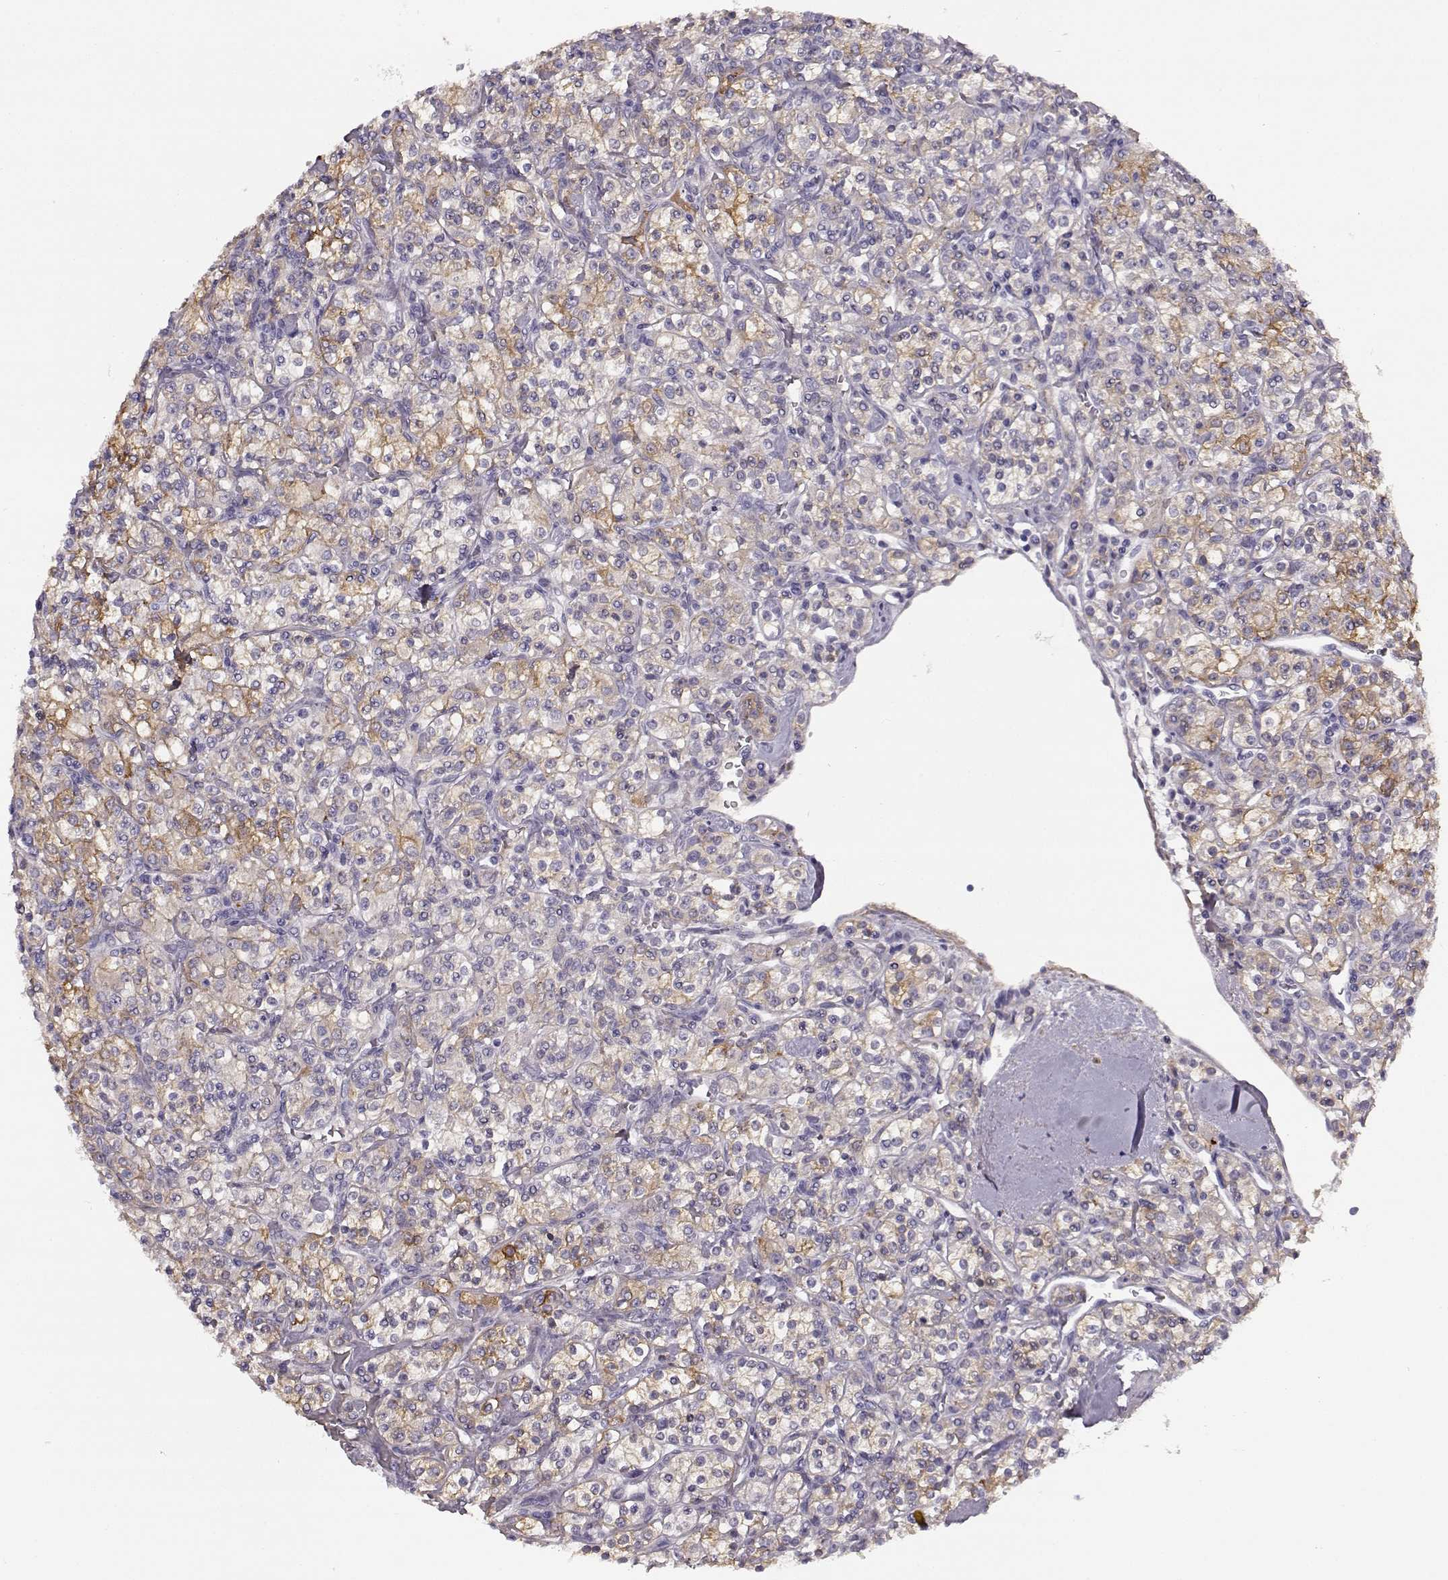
{"staining": {"intensity": "moderate", "quantity": "25%-75%", "location": "cytoplasmic/membranous"}, "tissue": "renal cancer", "cell_type": "Tumor cells", "image_type": "cancer", "snomed": [{"axis": "morphology", "description": "Adenocarcinoma, NOS"}, {"axis": "topography", "description": "Kidney"}], "caption": "Immunohistochemistry (IHC) (DAB (3,3'-diaminobenzidine)) staining of human adenocarcinoma (renal) reveals moderate cytoplasmic/membranous protein positivity in about 25%-75% of tumor cells. (DAB (3,3'-diaminobenzidine) IHC with brightfield microscopy, high magnification).", "gene": "TRIM69", "patient": {"sex": "male", "age": 77}}